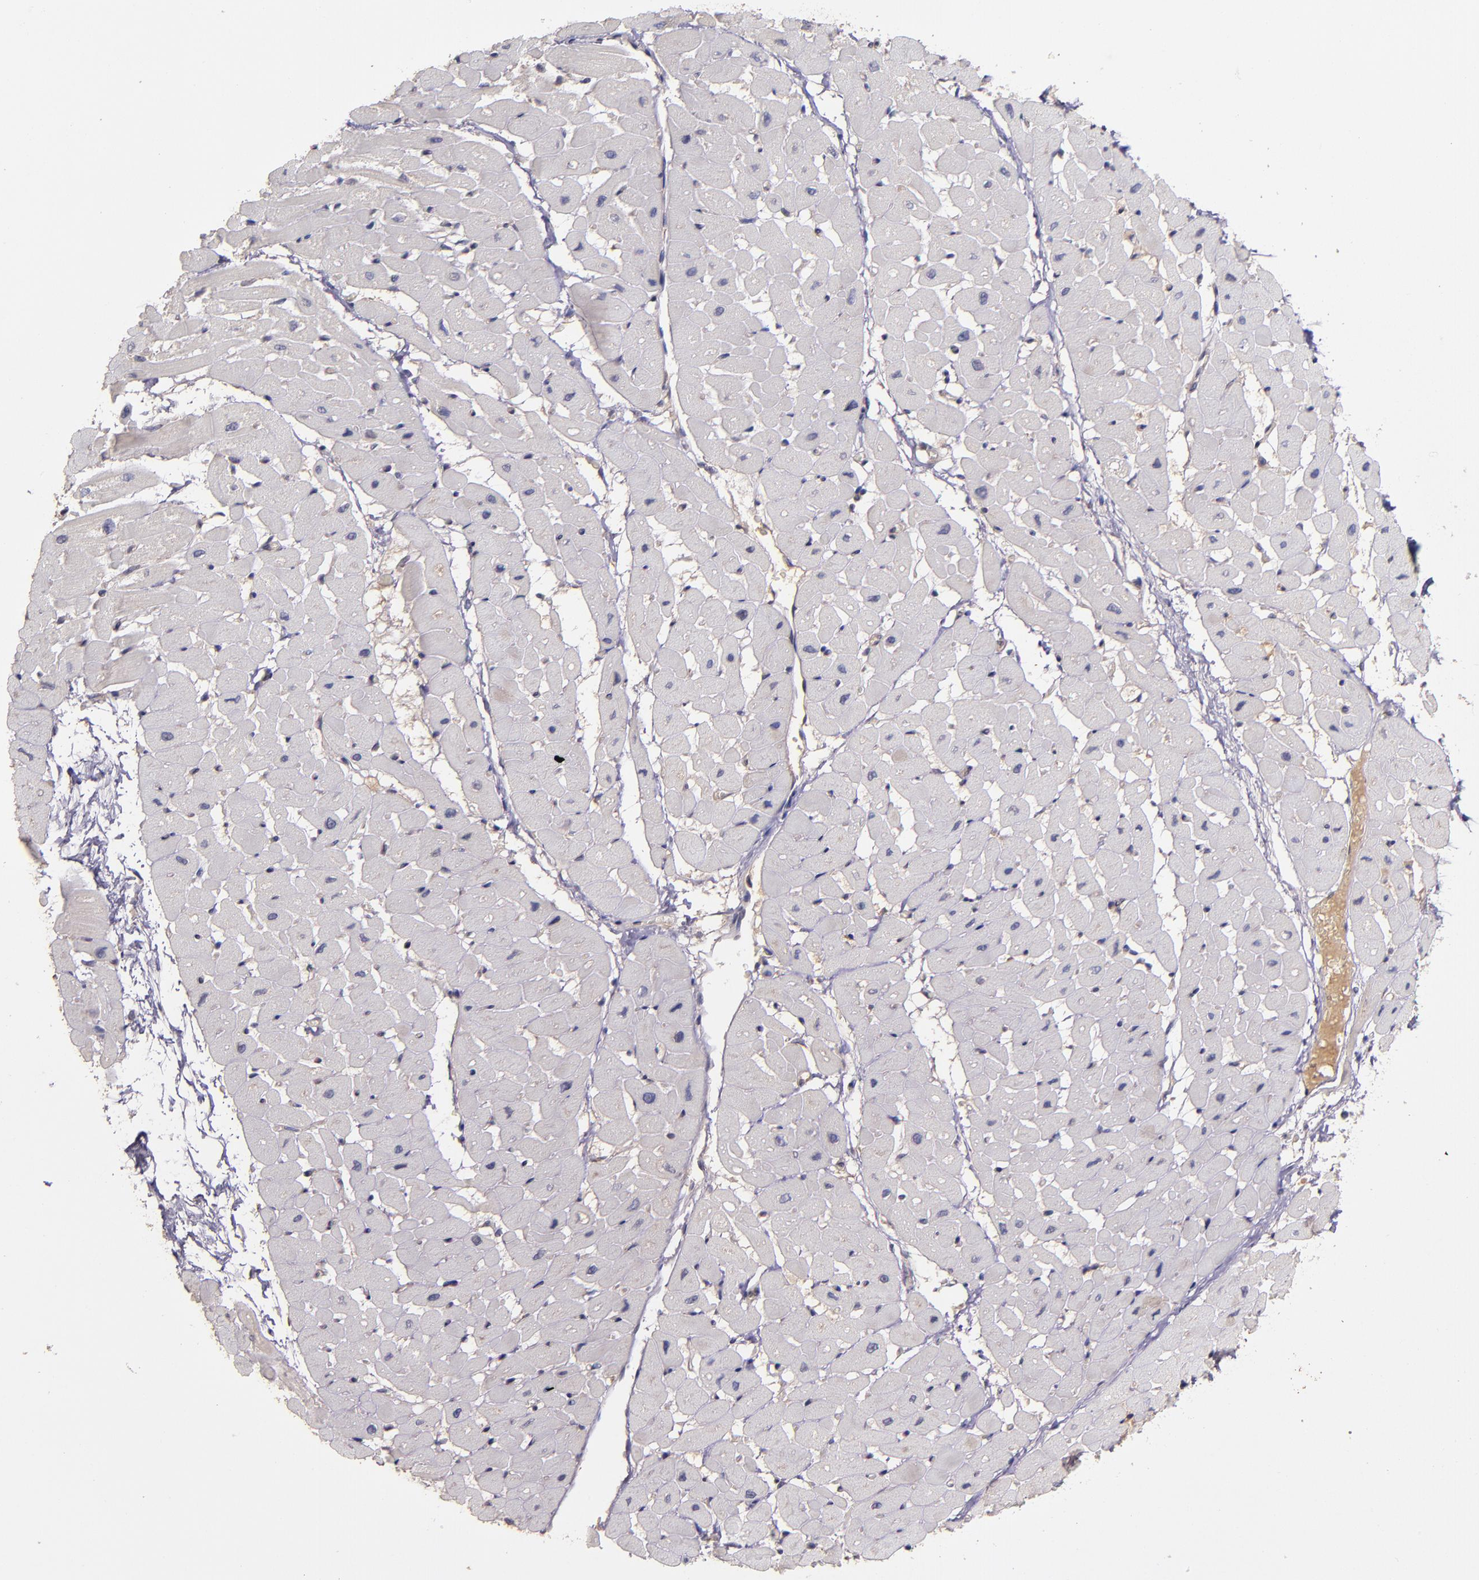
{"staining": {"intensity": "weak", "quantity": ">75%", "location": "cytoplasmic/membranous"}, "tissue": "heart muscle", "cell_type": "Cardiomyocytes", "image_type": "normal", "snomed": [{"axis": "morphology", "description": "Normal tissue, NOS"}, {"axis": "topography", "description": "Heart"}], "caption": "Heart muscle stained with DAB immunohistochemistry (IHC) demonstrates low levels of weak cytoplasmic/membranous expression in approximately >75% of cardiomyocytes. (Brightfield microscopy of DAB IHC at high magnification).", "gene": "PRAF2", "patient": {"sex": "male", "age": 45}}